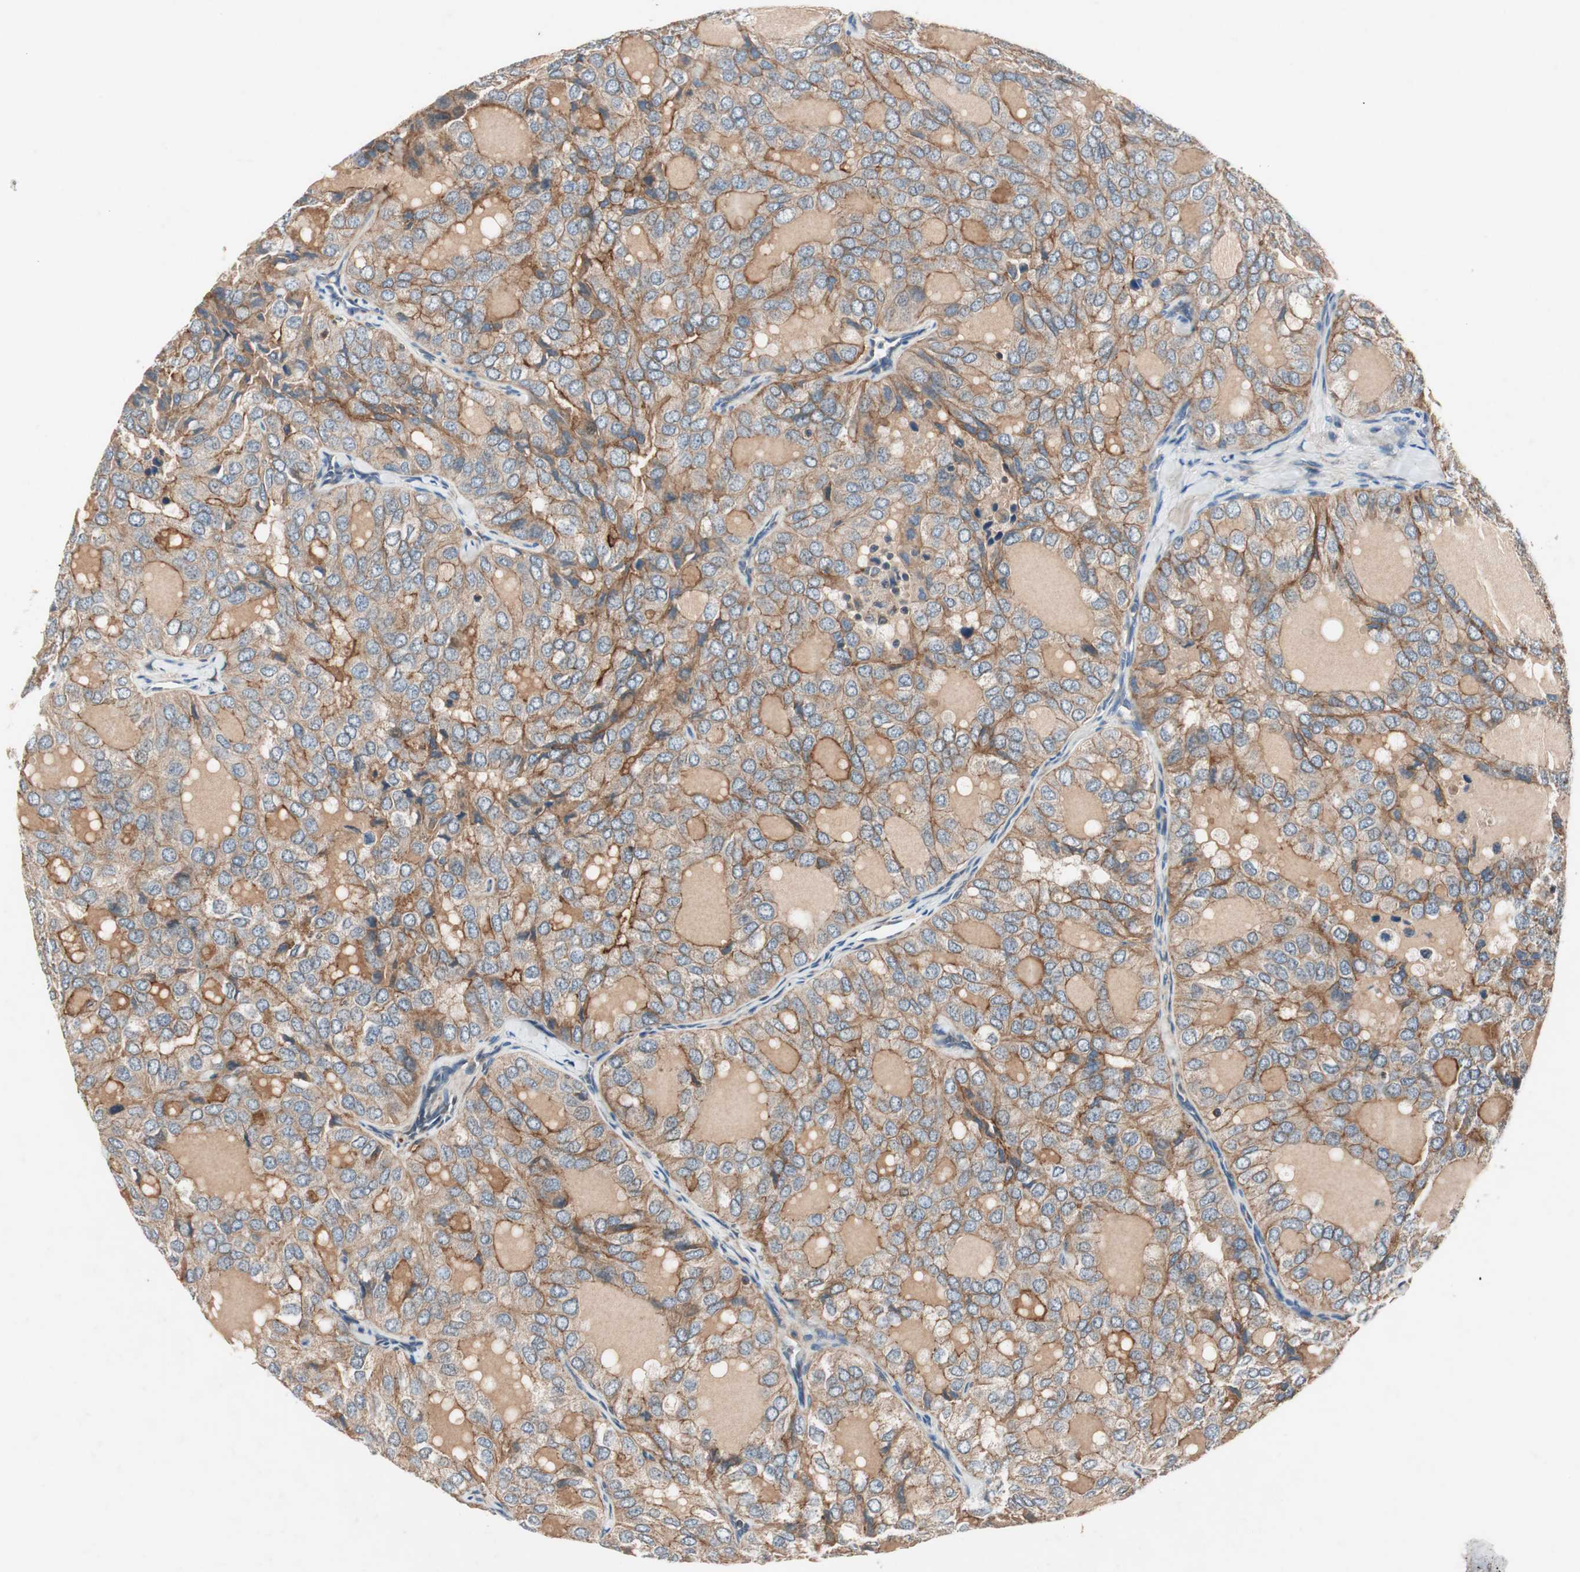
{"staining": {"intensity": "moderate", "quantity": ">75%", "location": "cytoplasmic/membranous"}, "tissue": "thyroid cancer", "cell_type": "Tumor cells", "image_type": "cancer", "snomed": [{"axis": "morphology", "description": "Follicular adenoma carcinoma, NOS"}, {"axis": "topography", "description": "Thyroid gland"}], "caption": "IHC (DAB) staining of human thyroid cancer demonstrates moderate cytoplasmic/membranous protein positivity in approximately >75% of tumor cells. (DAB (3,3'-diaminobenzidine) IHC, brown staining for protein, blue staining for nuclei).", "gene": "HPN", "patient": {"sex": "male", "age": 75}}